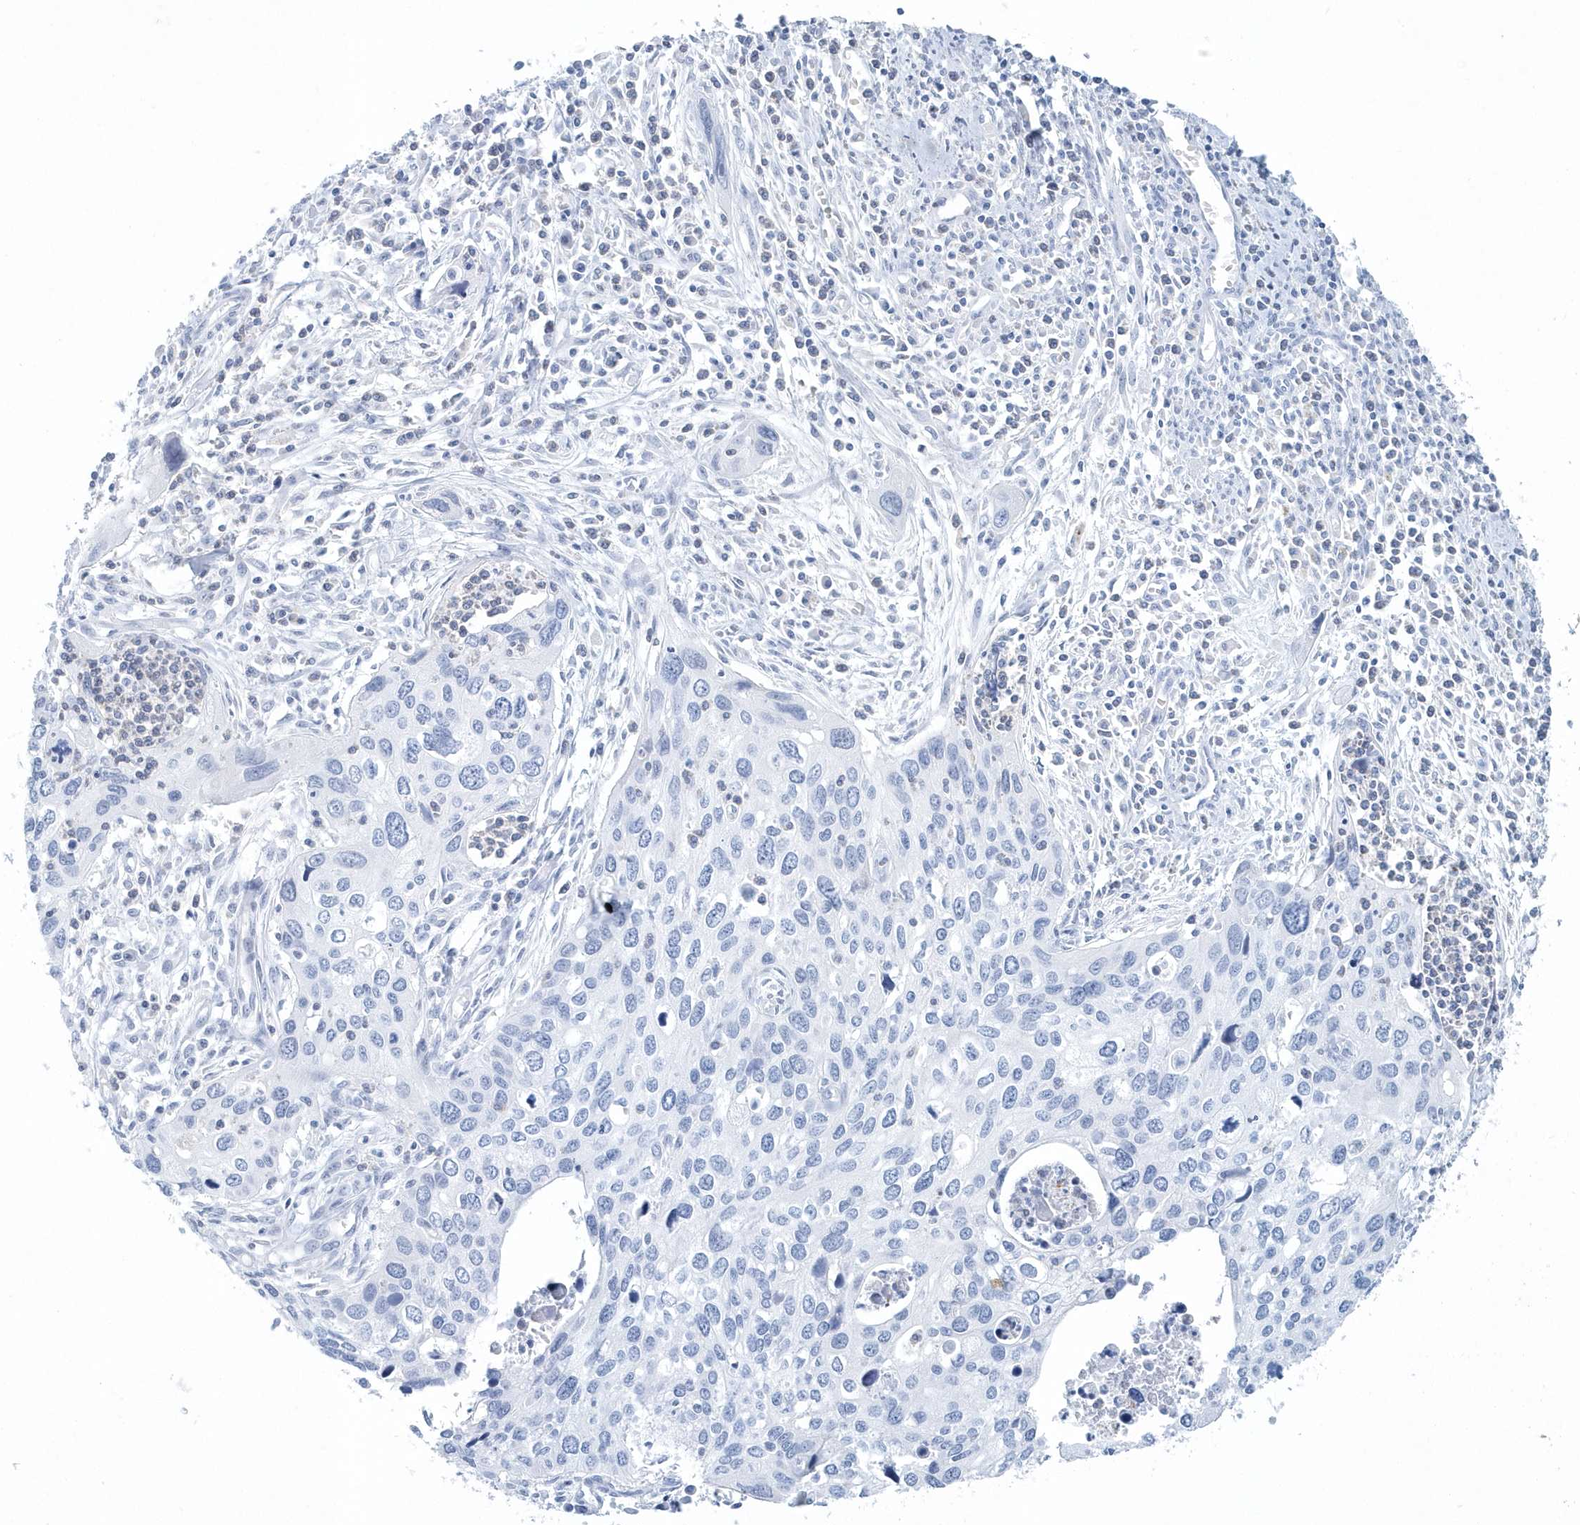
{"staining": {"intensity": "negative", "quantity": "none", "location": "none"}, "tissue": "cervical cancer", "cell_type": "Tumor cells", "image_type": "cancer", "snomed": [{"axis": "morphology", "description": "Squamous cell carcinoma, NOS"}, {"axis": "topography", "description": "Cervix"}], "caption": "This is an immunohistochemistry histopathology image of human cervical squamous cell carcinoma. There is no positivity in tumor cells.", "gene": "PTPRO", "patient": {"sex": "female", "age": 55}}